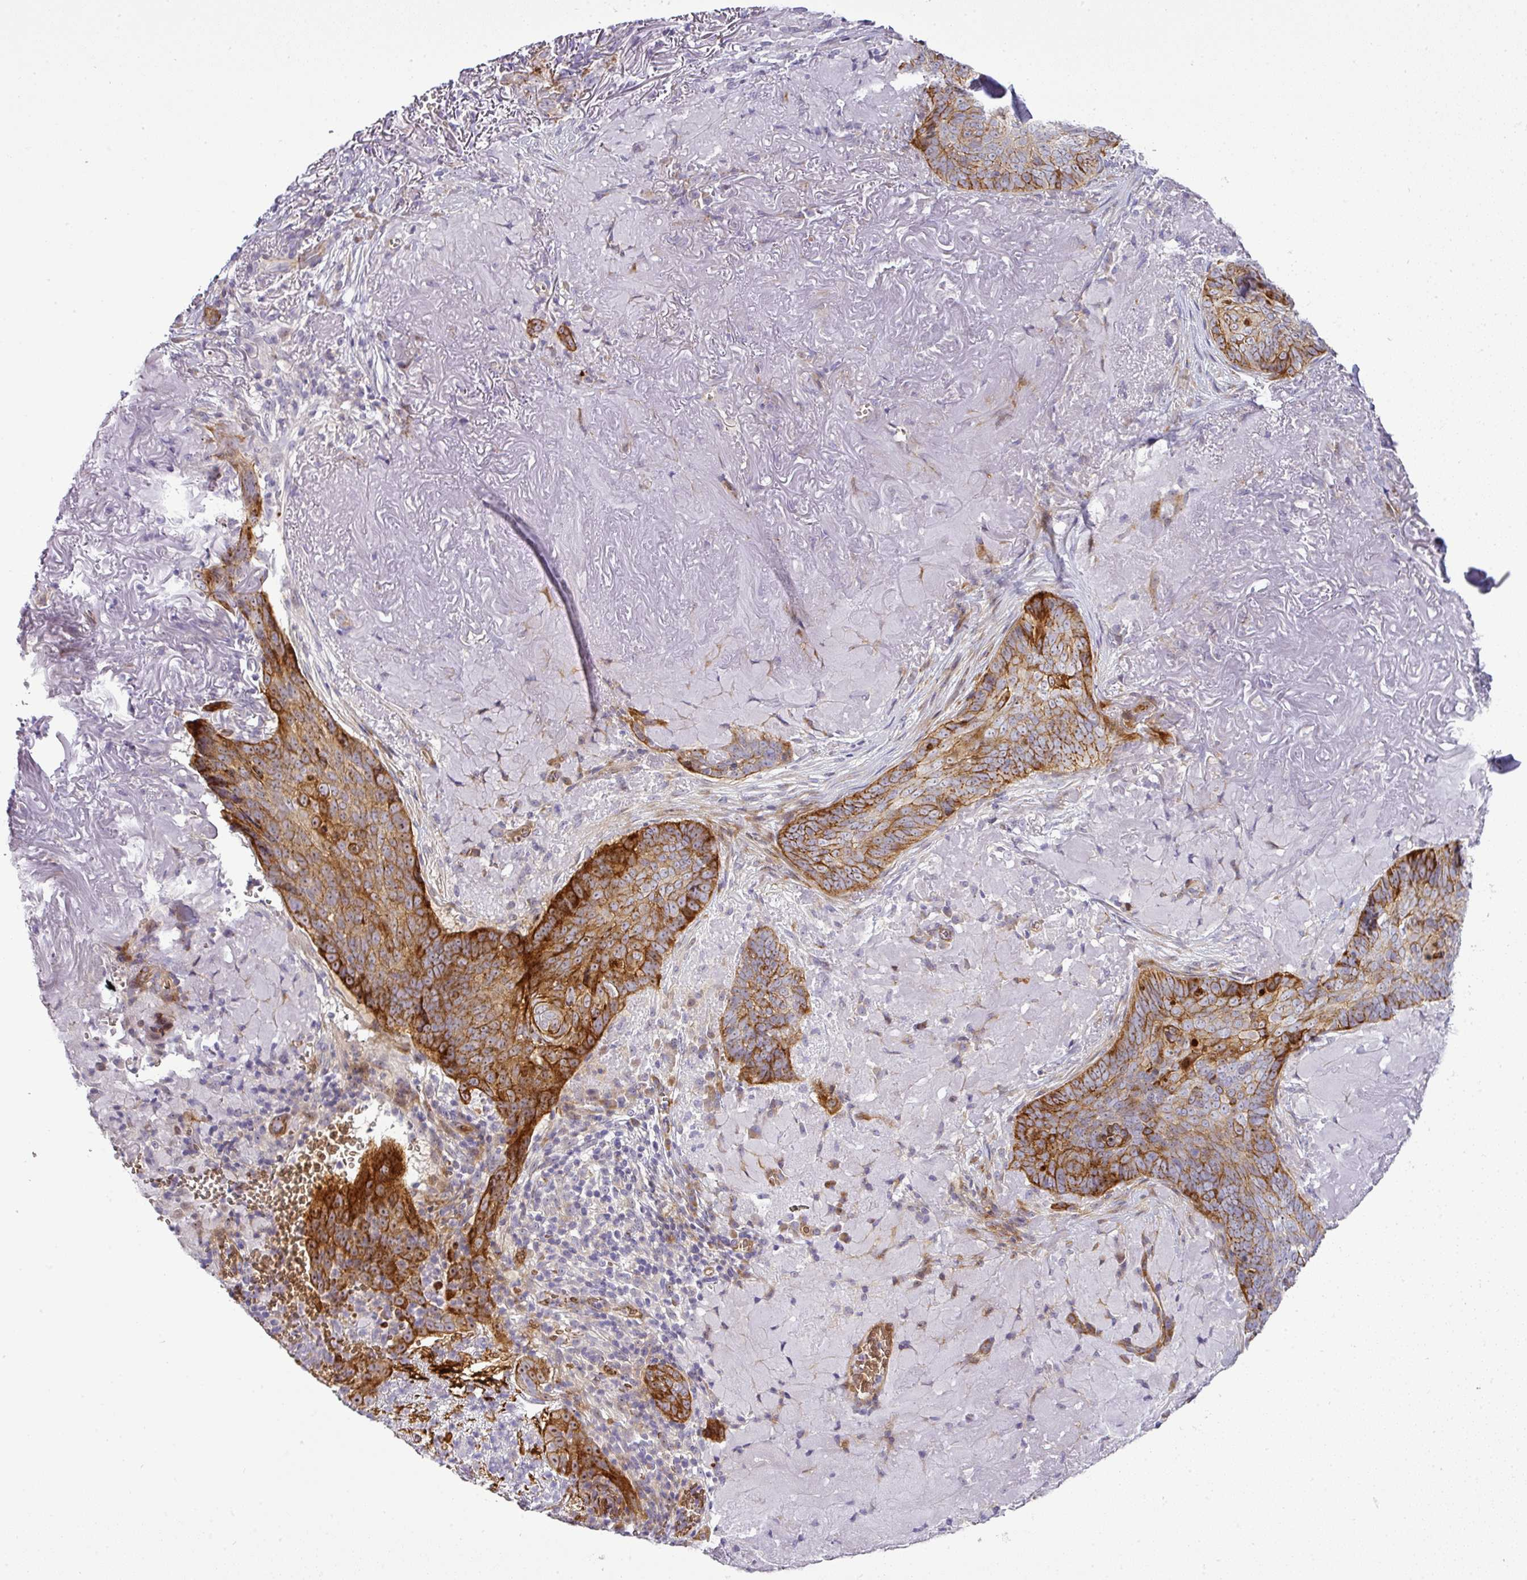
{"staining": {"intensity": "strong", "quantity": "25%-75%", "location": "cytoplasmic/membranous"}, "tissue": "skin cancer", "cell_type": "Tumor cells", "image_type": "cancer", "snomed": [{"axis": "morphology", "description": "Basal cell carcinoma"}, {"axis": "topography", "description": "Skin"}, {"axis": "topography", "description": "Skin of face"}], "caption": "Brown immunohistochemical staining in human skin cancer (basal cell carcinoma) demonstrates strong cytoplasmic/membranous staining in approximately 25%-75% of tumor cells. The staining was performed using DAB, with brown indicating positive protein expression. Nuclei are stained blue with hematoxylin.", "gene": "ATP6V1F", "patient": {"sex": "female", "age": 95}}